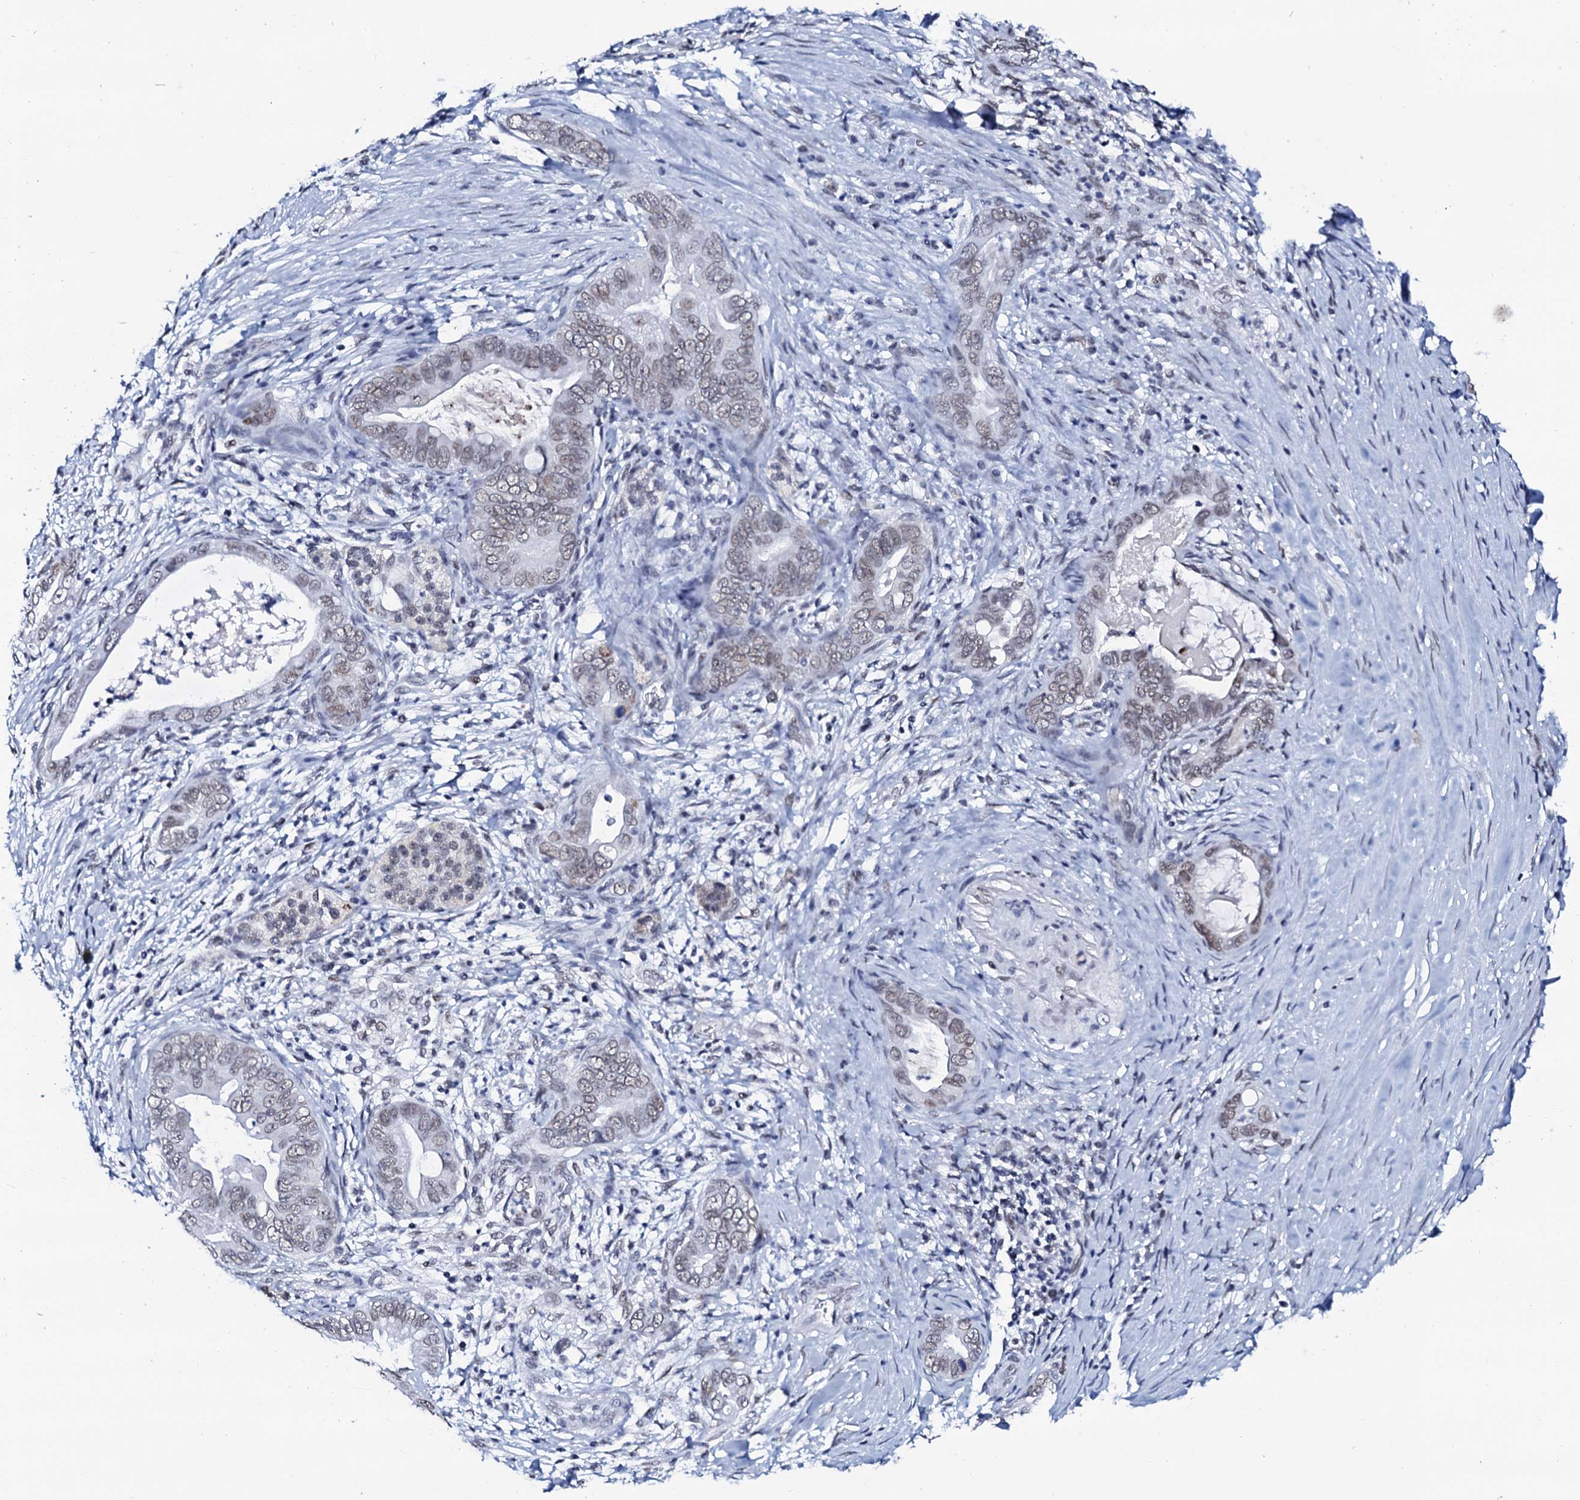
{"staining": {"intensity": "weak", "quantity": "<25%", "location": "nuclear"}, "tissue": "pancreatic cancer", "cell_type": "Tumor cells", "image_type": "cancer", "snomed": [{"axis": "morphology", "description": "Adenocarcinoma, NOS"}, {"axis": "topography", "description": "Pancreas"}], "caption": "An immunohistochemistry (IHC) micrograph of pancreatic adenocarcinoma is shown. There is no staining in tumor cells of pancreatic adenocarcinoma. (DAB immunohistochemistry (IHC), high magnification).", "gene": "SPATA19", "patient": {"sex": "male", "age": 75}}